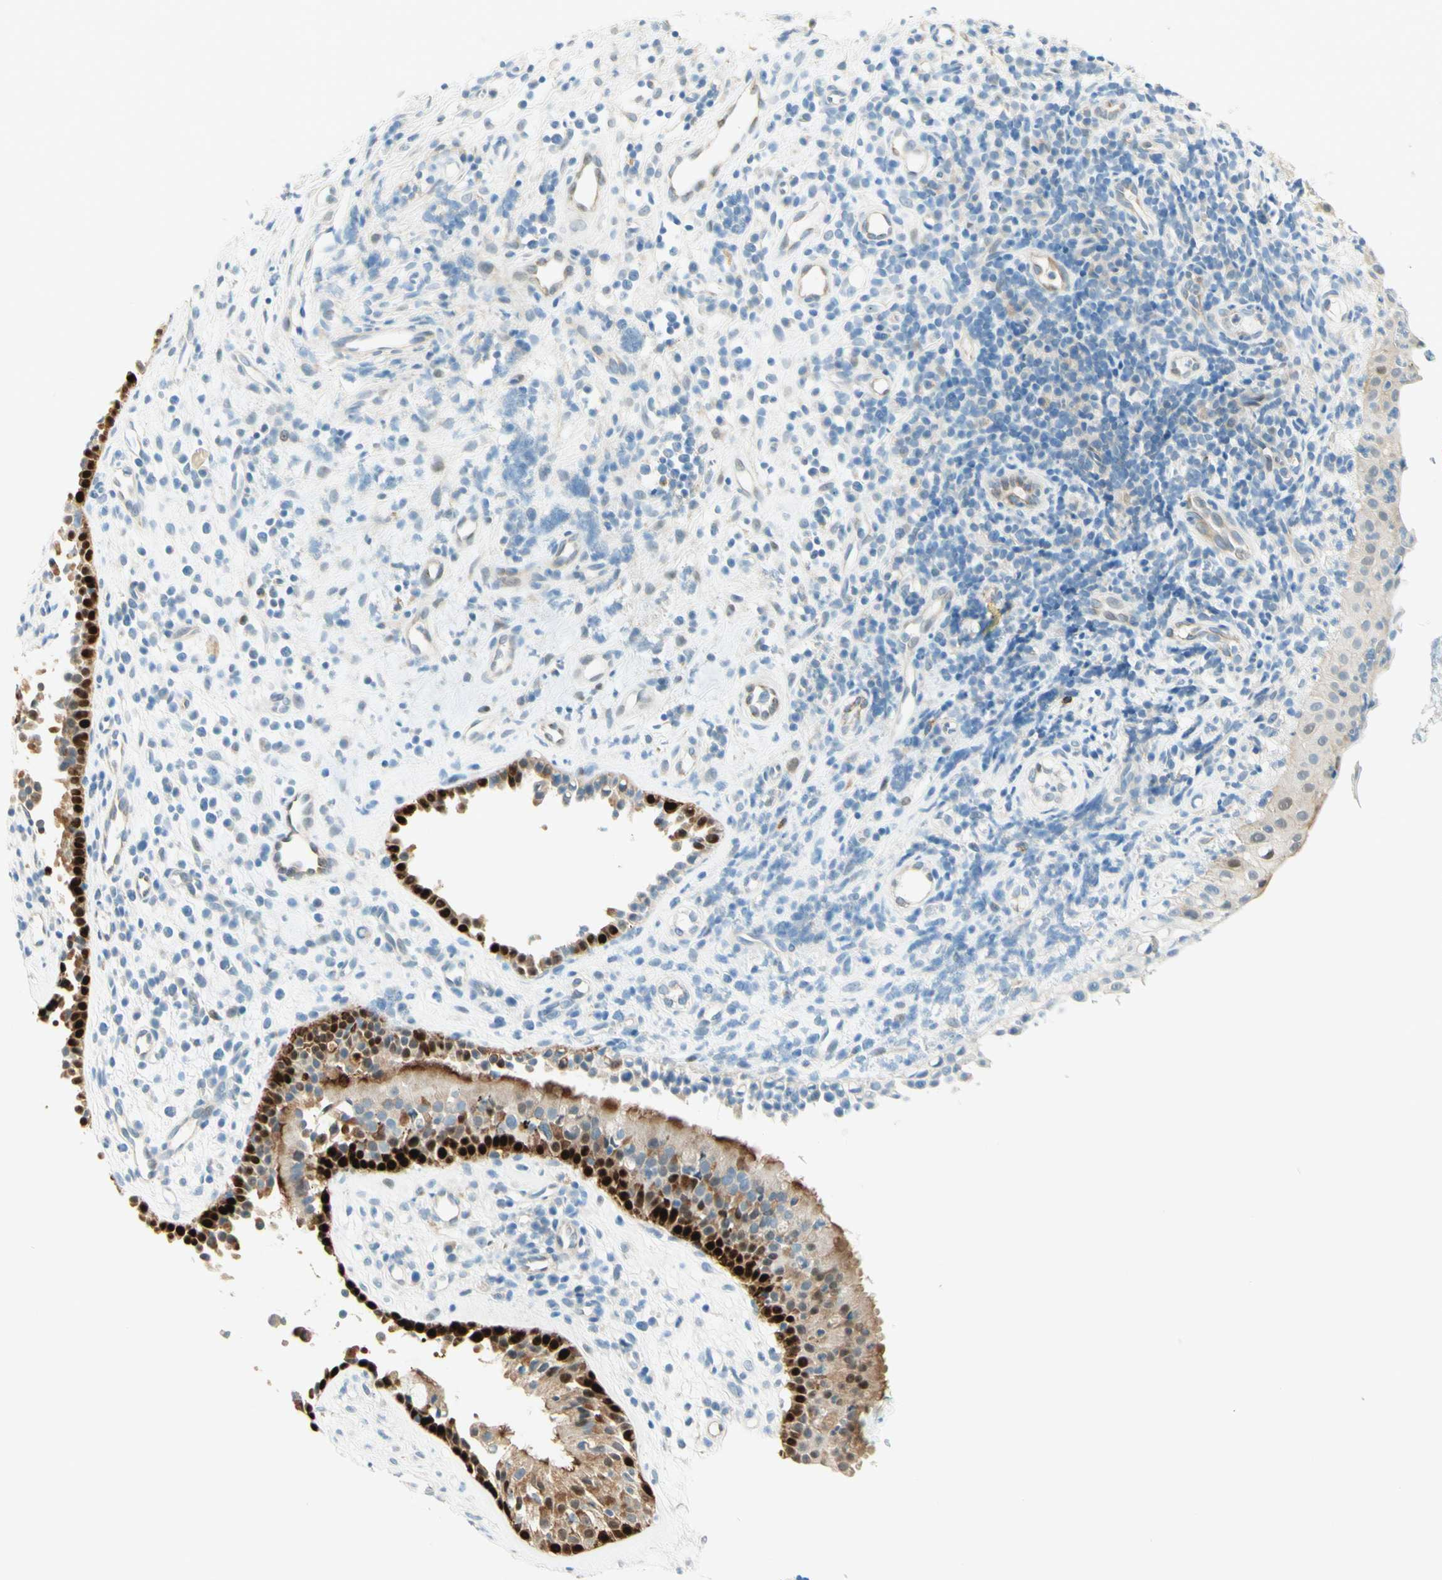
{"staining": {"intensity": "moderate", "quantity": ">75%", "location": "cytoplasmic/membranous,nuclear"}, "tissue": "nasopharynx", "cell_type": "Respiratory epithelial cells", "image_type": "normal", "snomed": [{"axis": "morphology", "description": "Normal tissue, NOS"}, {"axis": "topography", "description": "Nasopharynx"}], "caption": "Moderate cytoplasmic/membranous,nuclear expression is identified in approximately >75% of respiratory epithelial cells in benign nasopharynx.", "gene": "PROM1", "patient": {"sex": "female", "age": 51}}